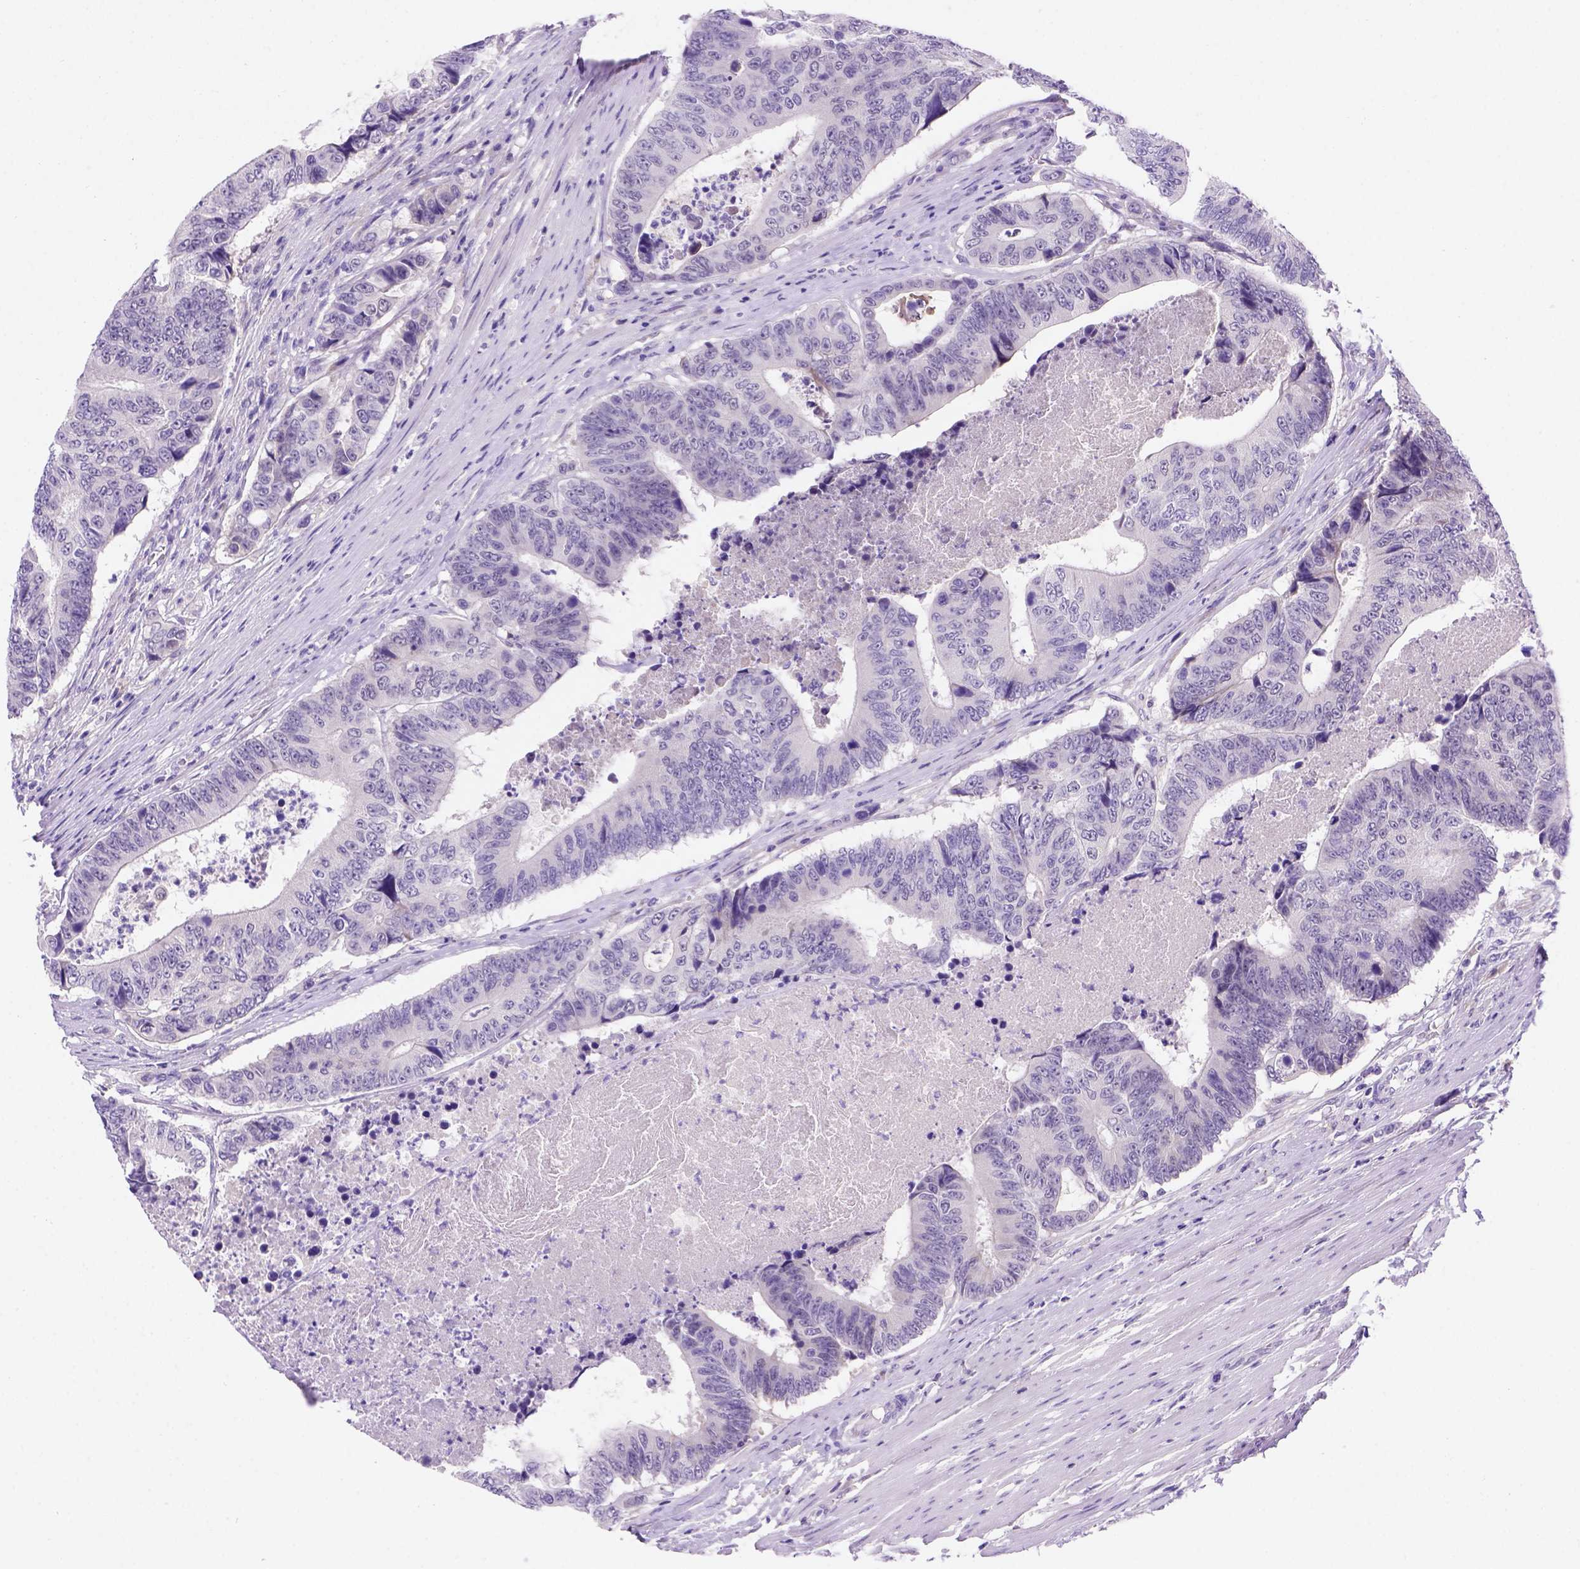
{"staining": {"intensity": "negative", "quantity": "none", "location": "none"}, "tissue": "colorectal cancer", "cell_type": "Tumor cells", "image_type": "cancer", "snomed": [{"axis": "morphology", "description": "Adenocarcinoma, NOS"}, {"axis": "topography", "description": "Colon"}], "caption": "High power microscopy photomicrograph of an immunohistochemistry (IHC) histopathology image of colorectal adenocarcinoma, revealing no significant staining in tumor cells.", "gene": "FAM81B", "patient": {"sex": "female", "age": 48}}